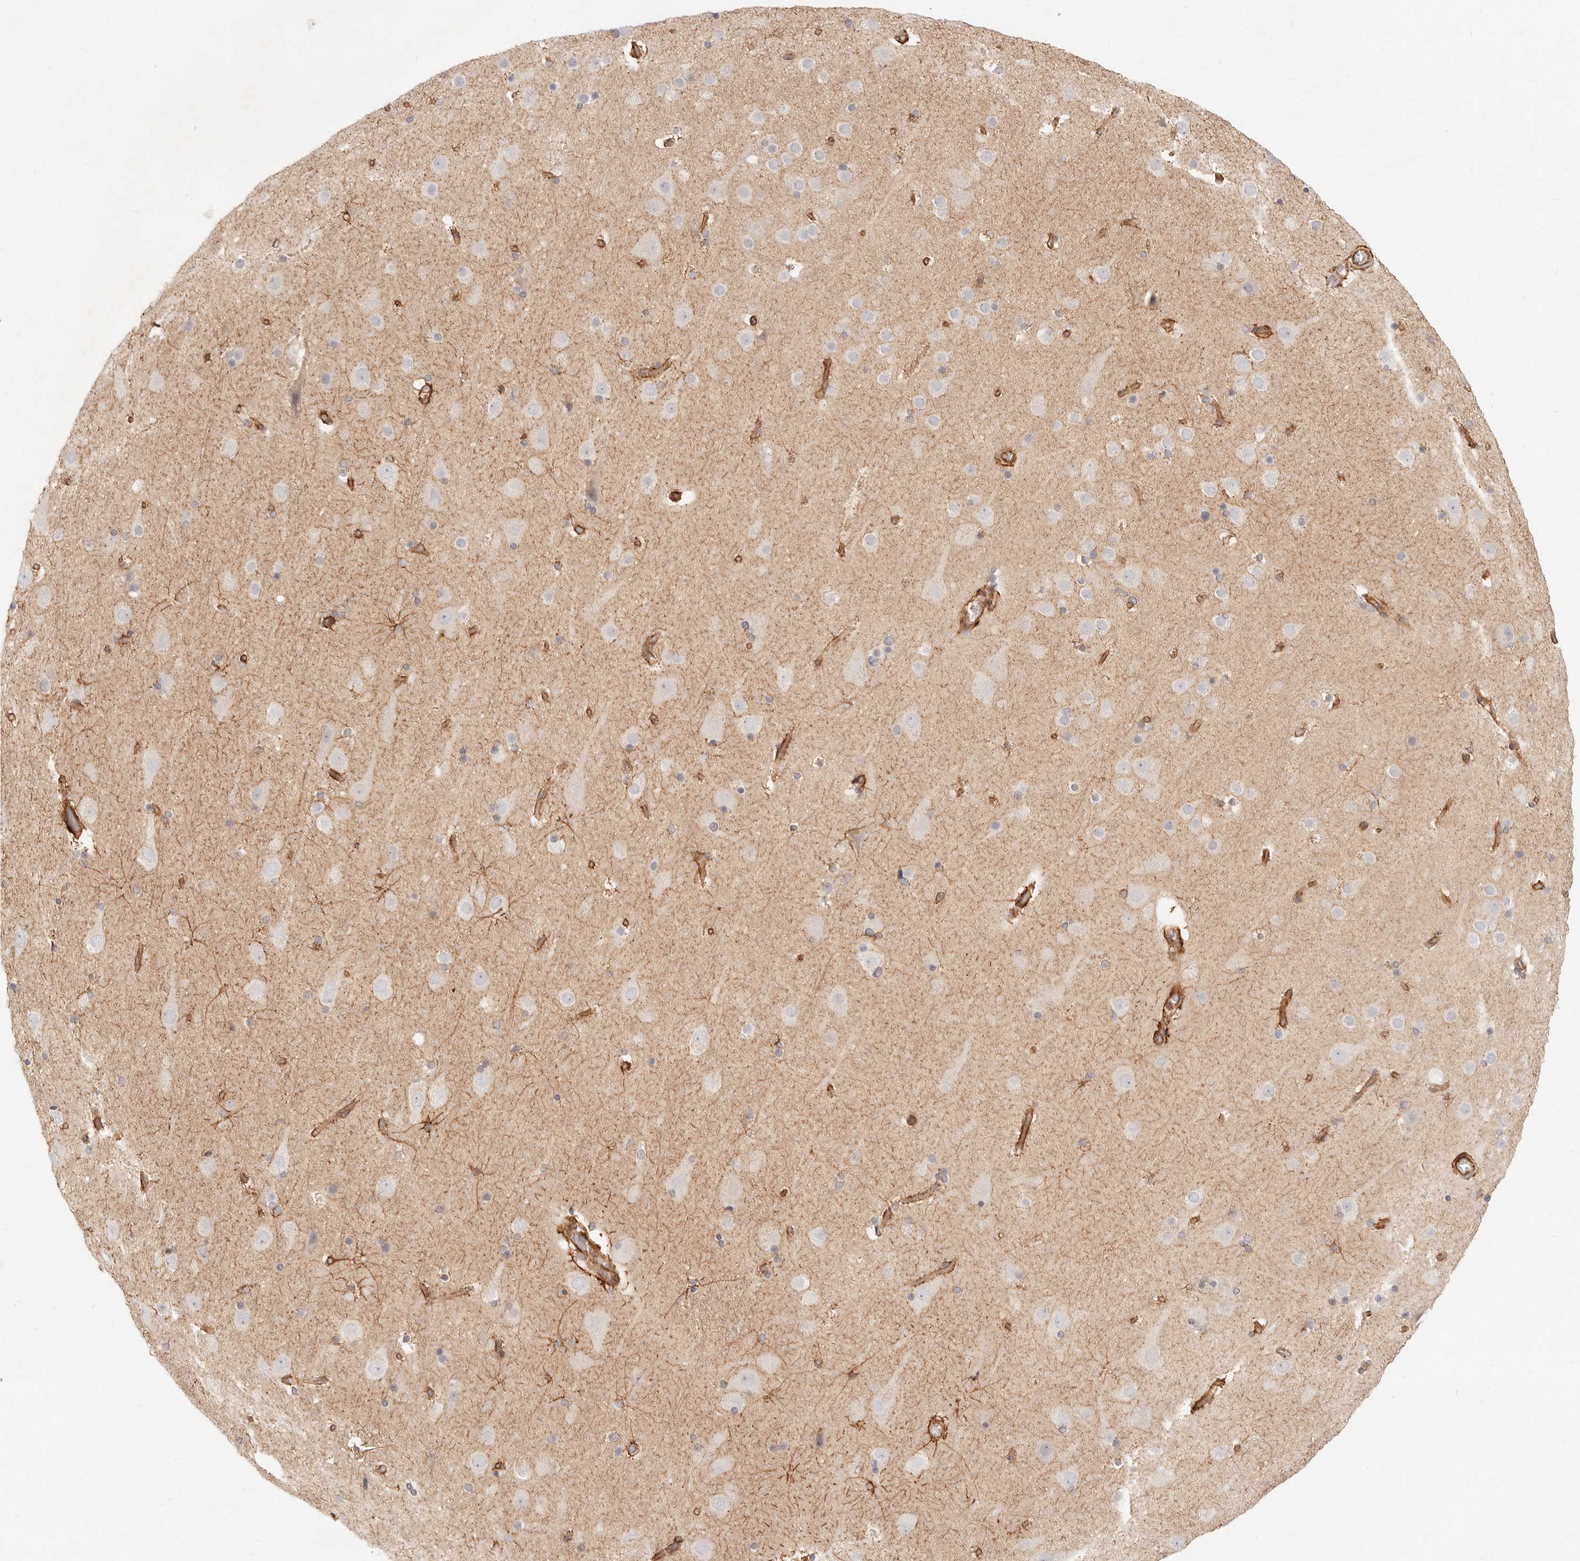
{"staining": {"intensity": "moderate", "quantity": ">75%", "location": "cytoplasmic/membranous"}, "tissue": "cerebral cortex", "cell_type": "Endothelial cells", "image_type": "normal", "snomed": [{"axis": "morphology", "description": "Normal tissue, NOS"}, {"axis": "topography", "description": "Cerebral cortex"}], "caption": "This photomicrograph exhibits IHC staining of normal human cerebral cortex, with medium moderate cytoplasmic/membranous staining in approximately >75% of endothelial cells.", "gene": "UFSP1", "patient": {"sex": "male", "age": 57}}